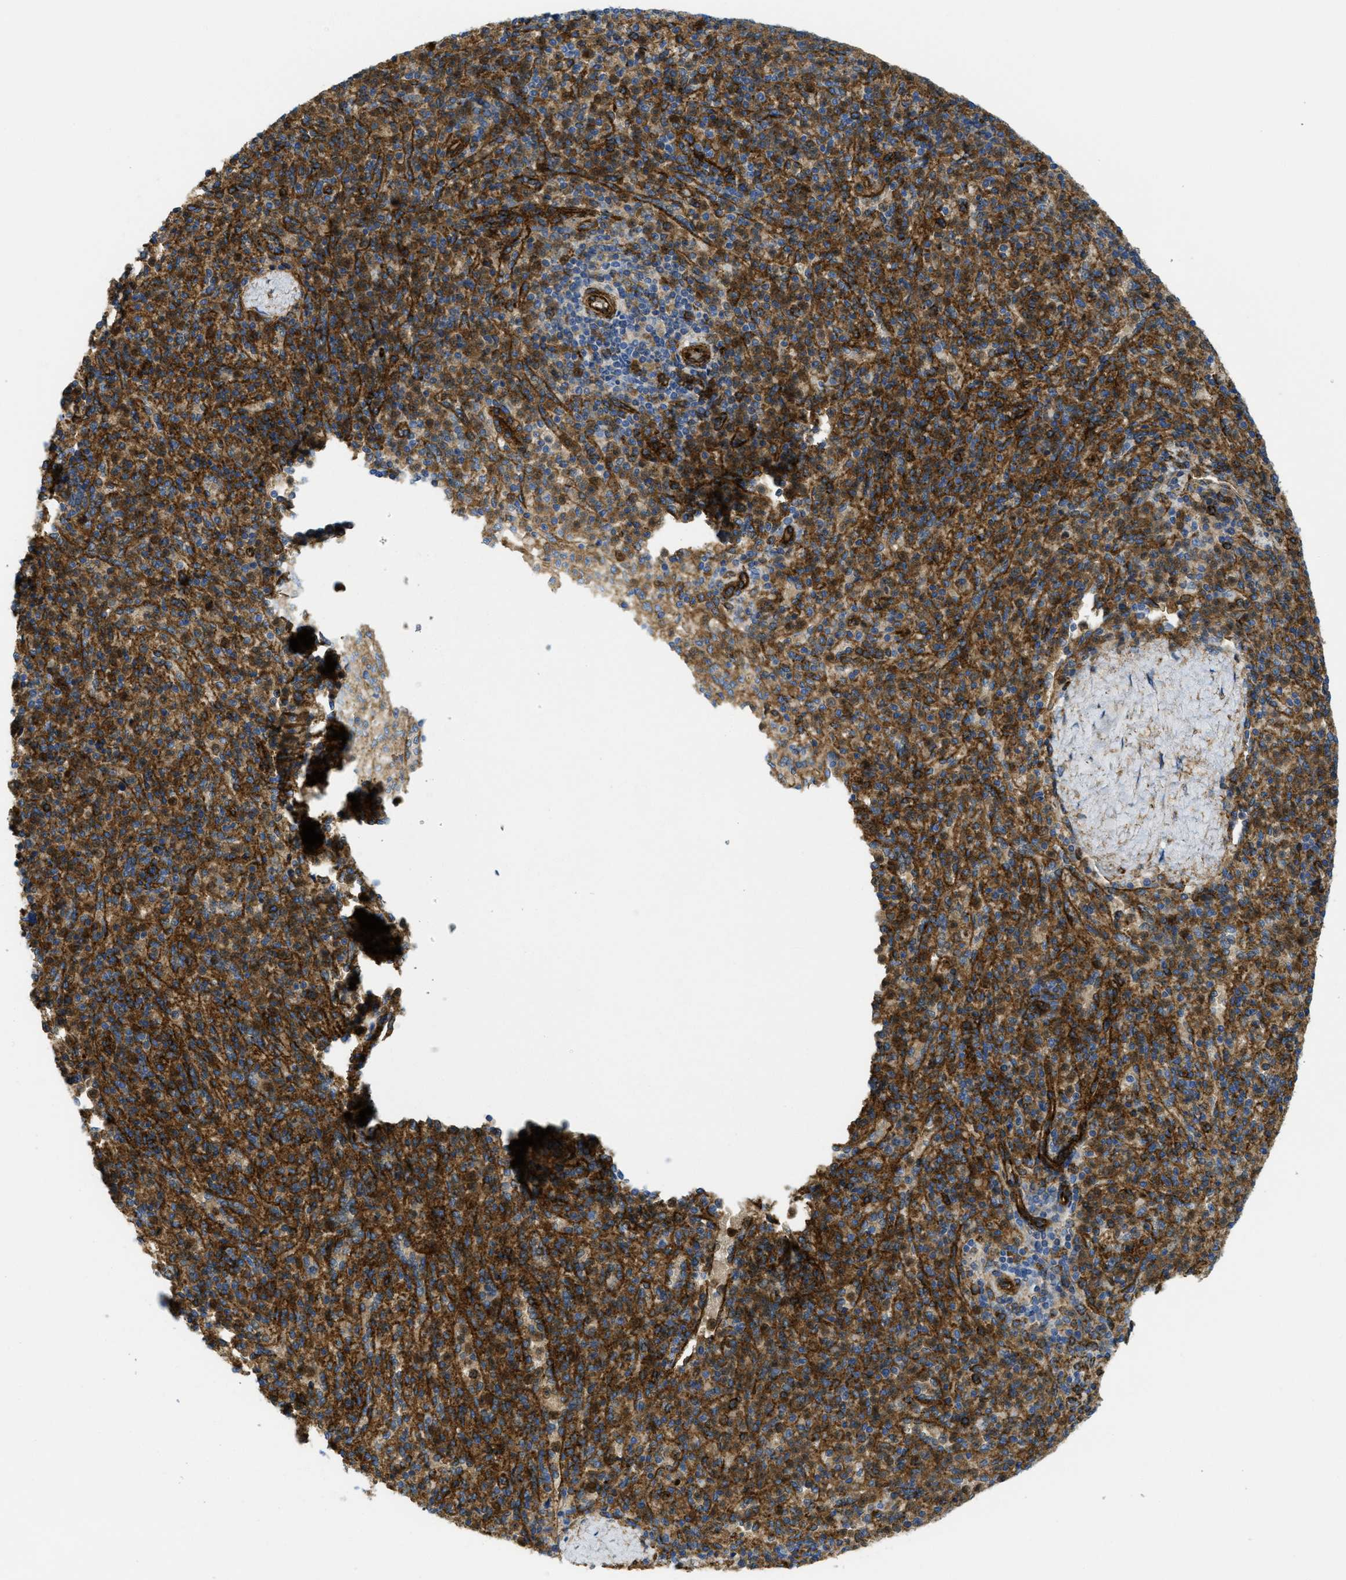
{"staining": {"intensity": "strong", "quantity": ">75%", "location": "cytoplasmic/membranous"}, "tissue": "spleen", "cell_type": "Cells in red pulp", "image_type": "normal", "snomed": [{"axis": "morphology", "description": "Normal tissue, NOS"}, {"axis": "topography", "description": "Spleen"}], "caption": "An immunohistochemistry (IHC) micrograph of benign tissue is shown. Protein staining in brown highlights strong cytoplasmic/membranous positivity in spleen within cells in red pulp.", "gene": "HIP1", "patient": {"sex": "male", "age": 36}}